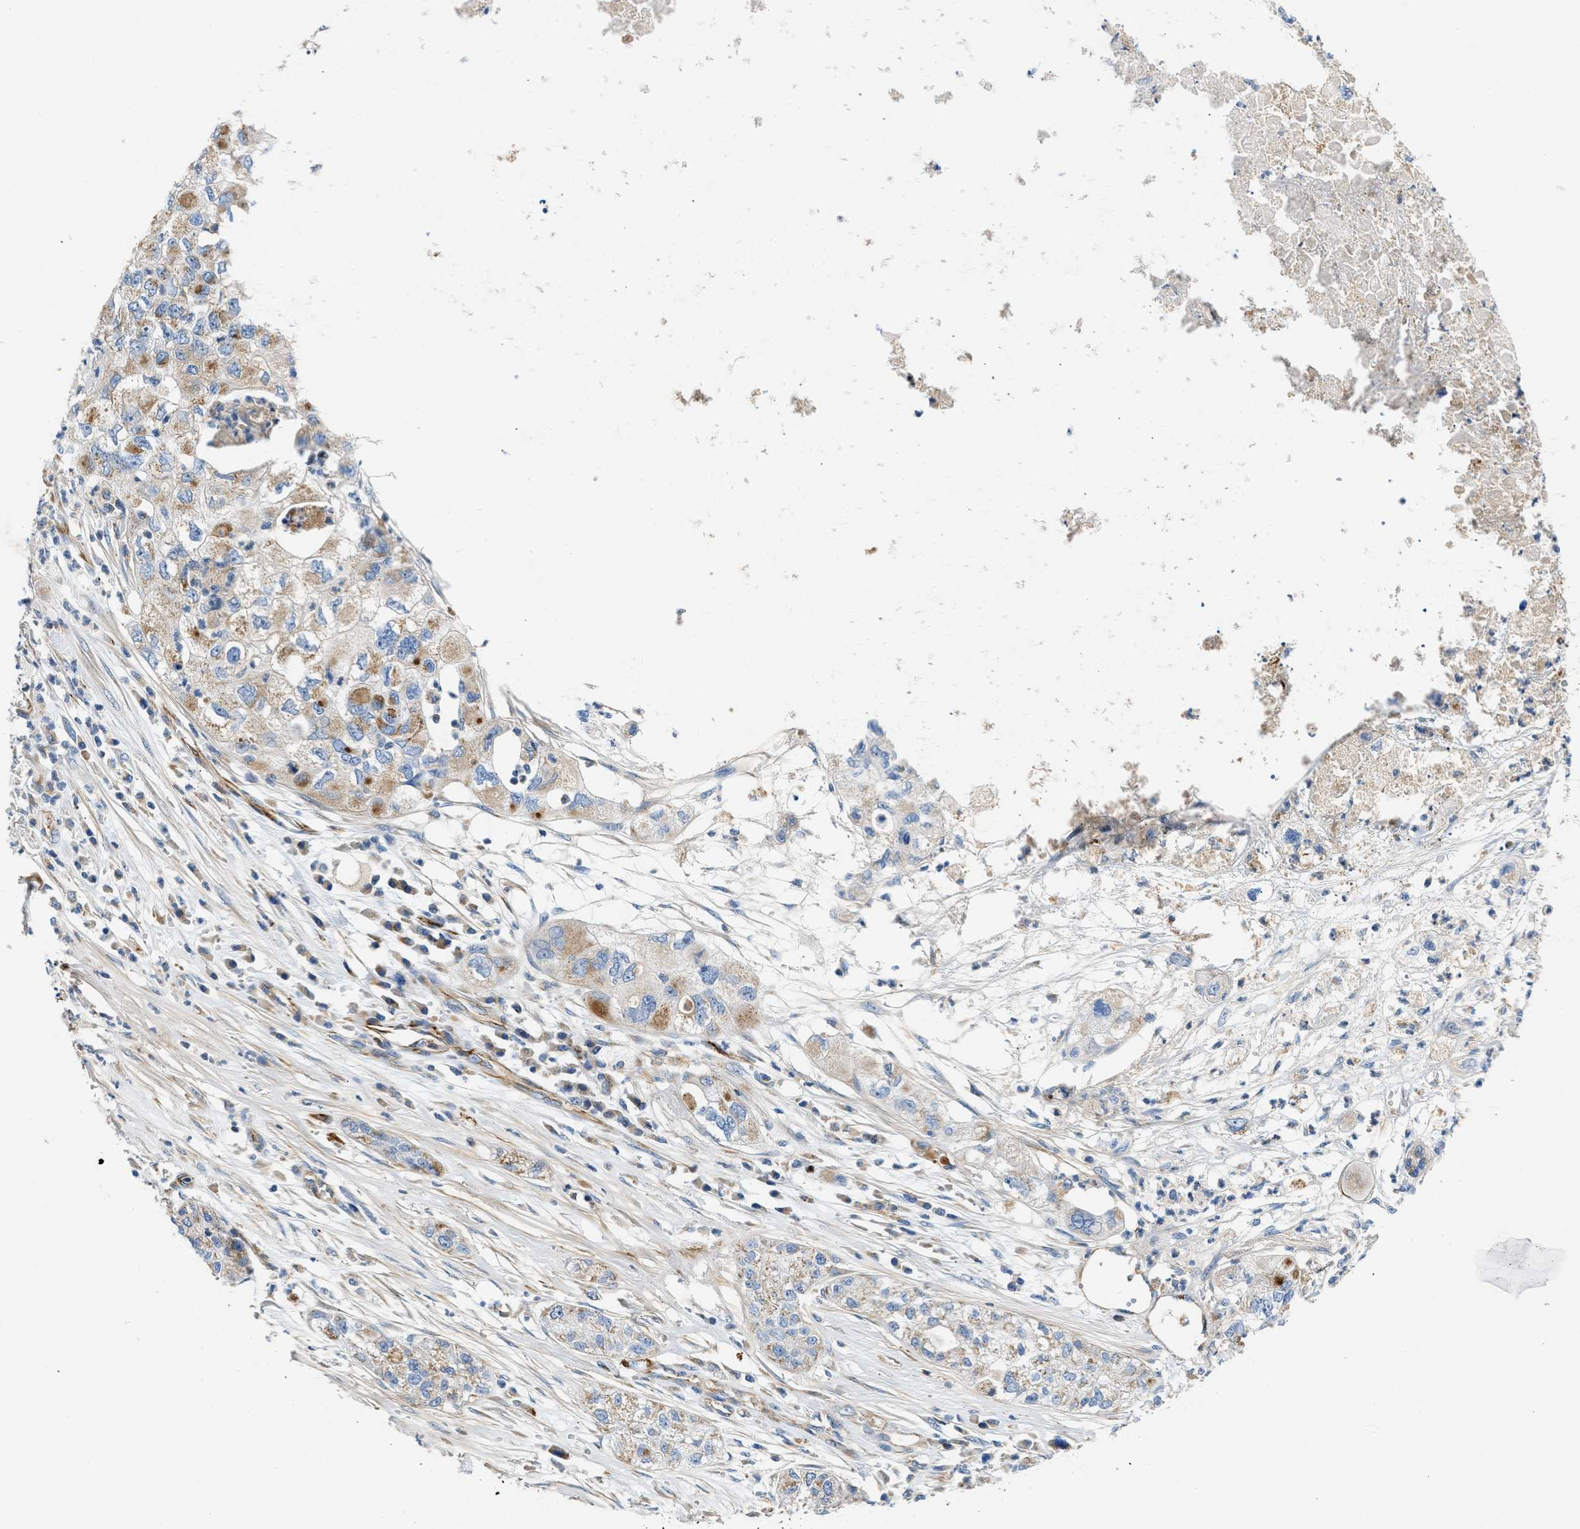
{"staining": {"intensity": "moderate", "quantity": "25%-75%", "location": "cytoplasmic/membranous"}, "tissue": "pancreatic cancer", "cell_type": "Tumor cells", "image_type": "cancer", "snomed": [{"axis": "morphology", "description": "Adenocarcinoma, NOS"}, {"axis": "topography", "description": "Pancreas"}], "caption": "Human pancreatic cancer (adenocarcinoma) stained with a brown dye shows moderate cytoplasmic/membranous positive staining in approximately 25%-75% of tumor cells.", "gene": "ULK4", "patient": {"sex": "female", "age": 78}}